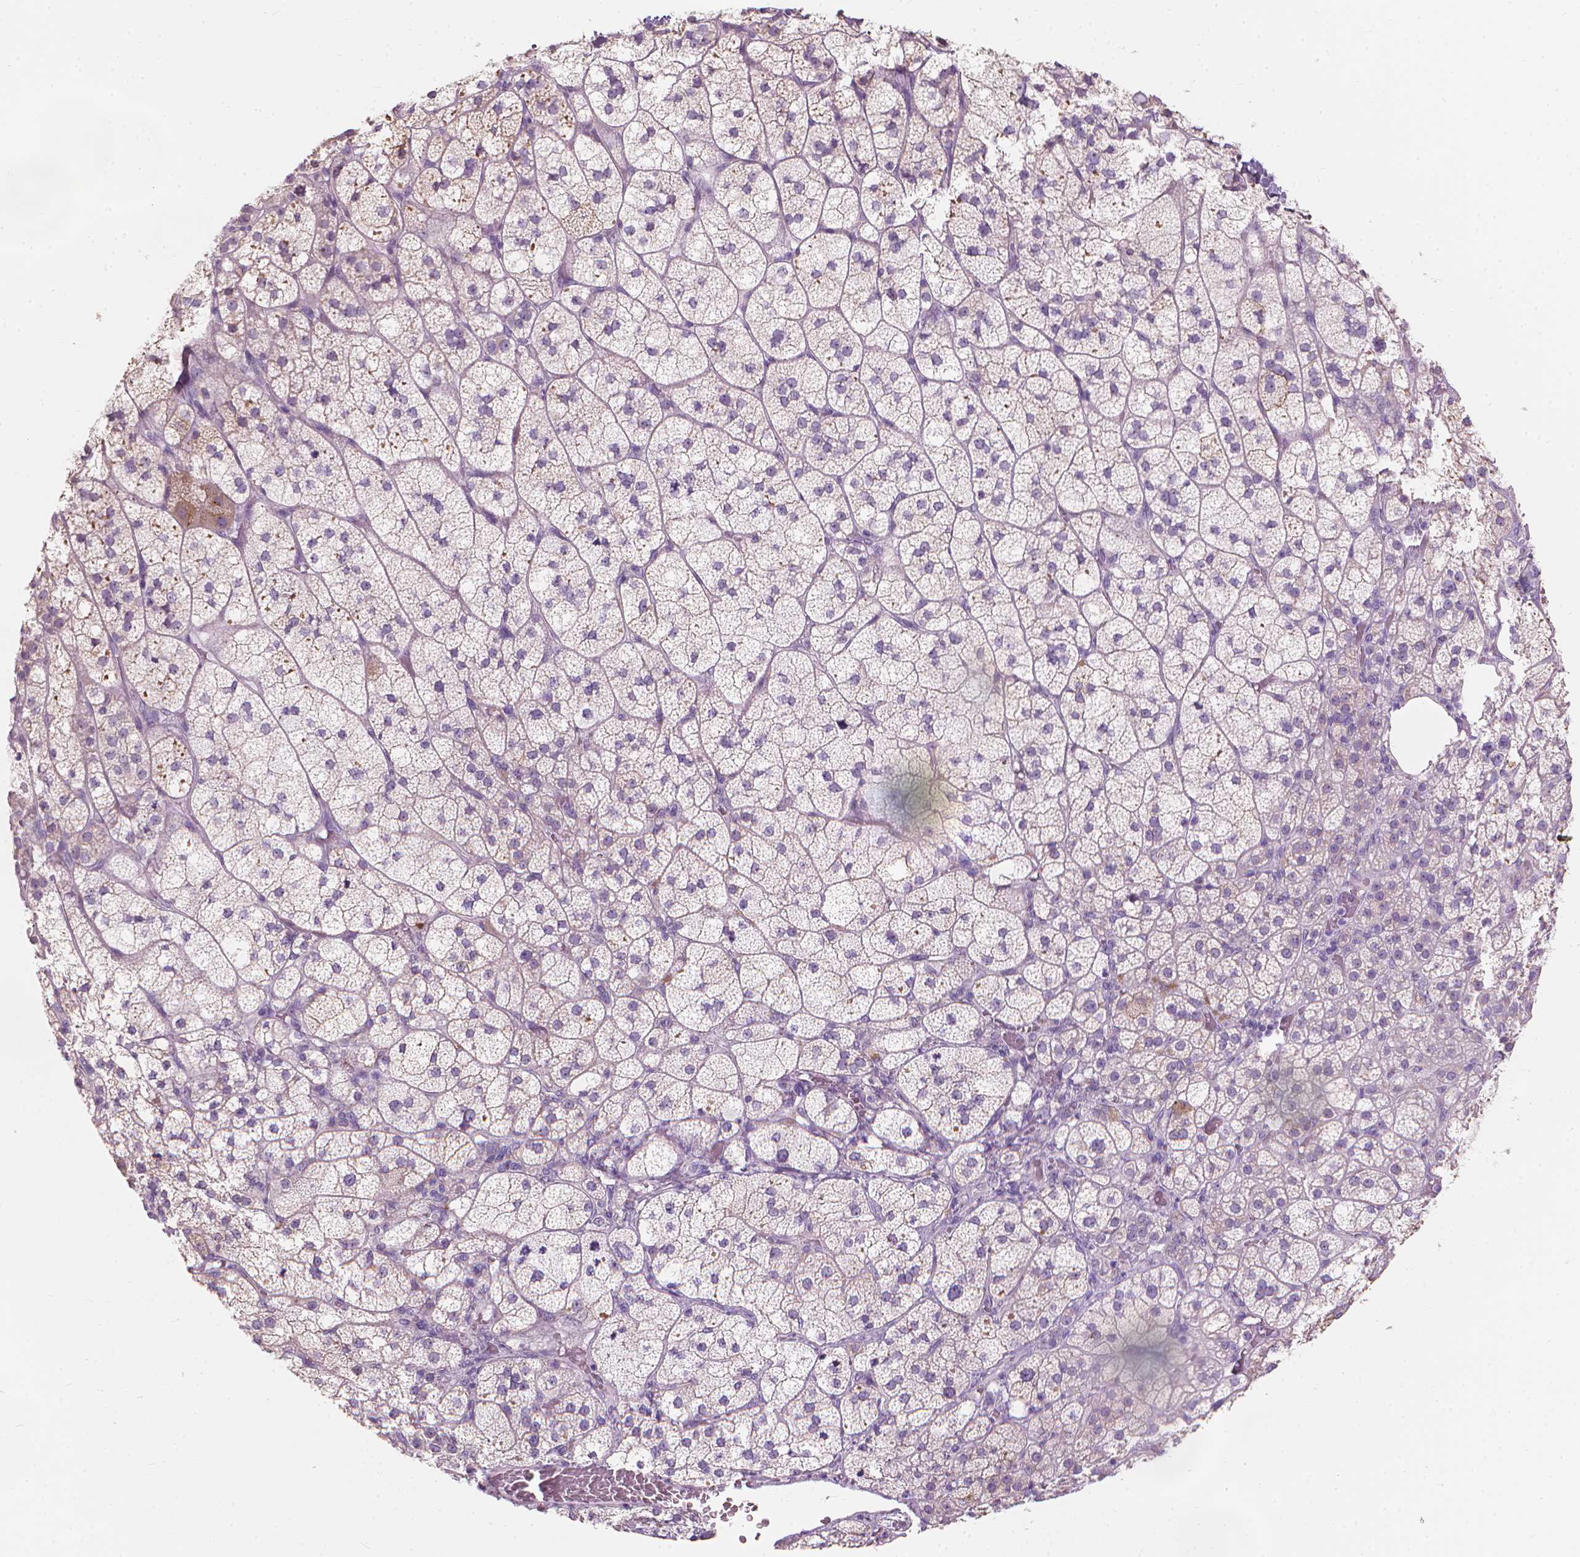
{"staining": {"intensity": "weak", "quantity": "<25%", "location": "cytoplasmic/membranous"}, "tissue": "adrenal gland", "cell_type": "Glandular cells", "image_type": "normal", "snomed": [{"axis": "morphology", "description": "Normal tissue, NOS"}, {"axis": "topography", "description": "Adrenal gland"}], "caption": "IHC of benign human adrenal gland reveals no staining in glandular cells. The staining was performed using DAB to visualize the protein expression in brown, while the nuclei were stained in blue with hematoxylin (Magnification: 20x).", "gene": "GPRC5A", "patient": {"sex": "female", "age": 60}}